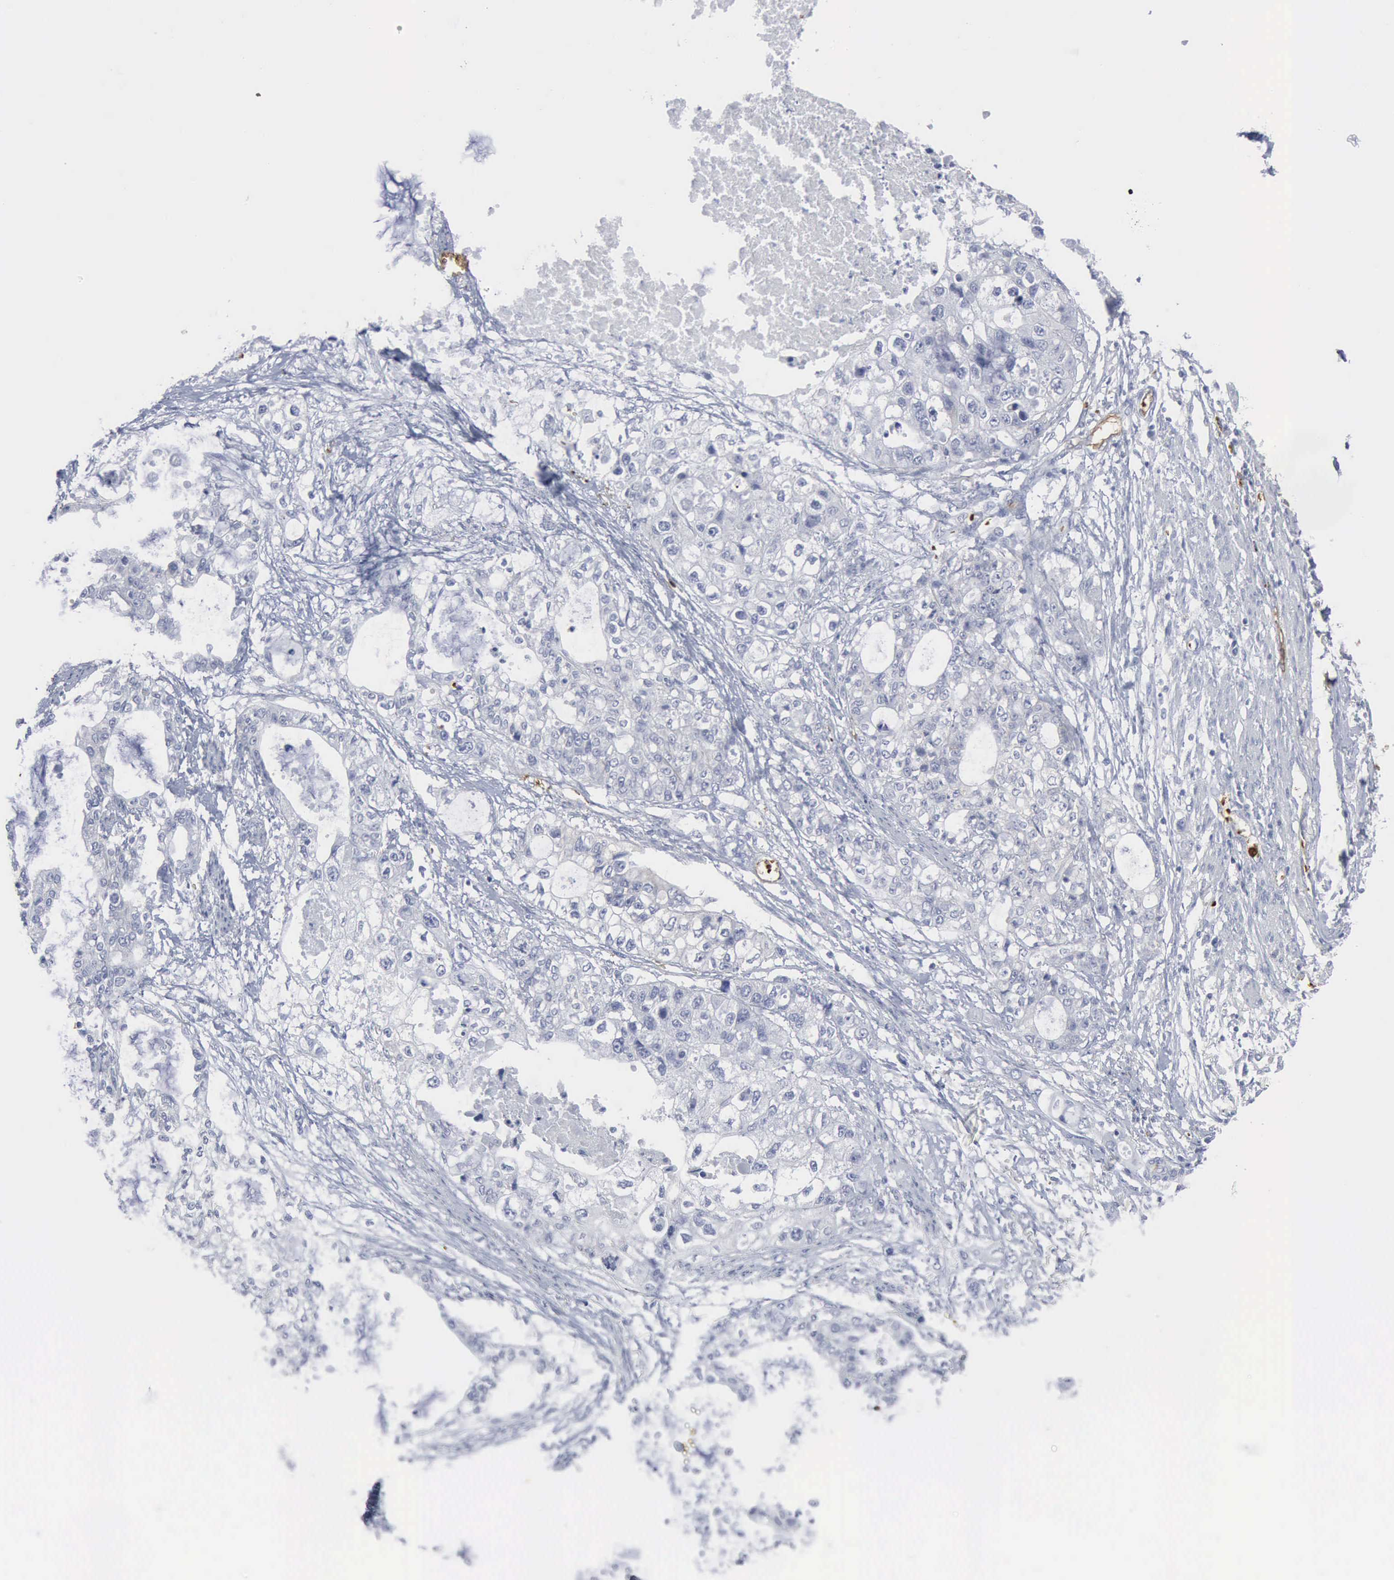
{"staining": {"intensity": "negative", "quantity": "none", "location": "none"}, "tissue": "stomach cancer", "cell_type": "Tumor cells", "image_type": "cancer", "snomed": [{"axis": "morphology", "description": "Adenocarcinoma, NOS"}, {"axis": "topography", "description": "Stomach, upper"}], "caption": "Immunohistochemistry micrograph of neoplastic tissue: human adenocarcinoma (stomach) stained with DAB displays no significant protein positivity in tumor cells. The staining was performed using DAB (3,3'-diaminobenzidine) to visualize the protein expression in brown, while the nuclei were stained in blue with hematoxylin (Magnification: 20x).", "gene": "TGFB1", "patient": {"sex": "female", "age": 52}}